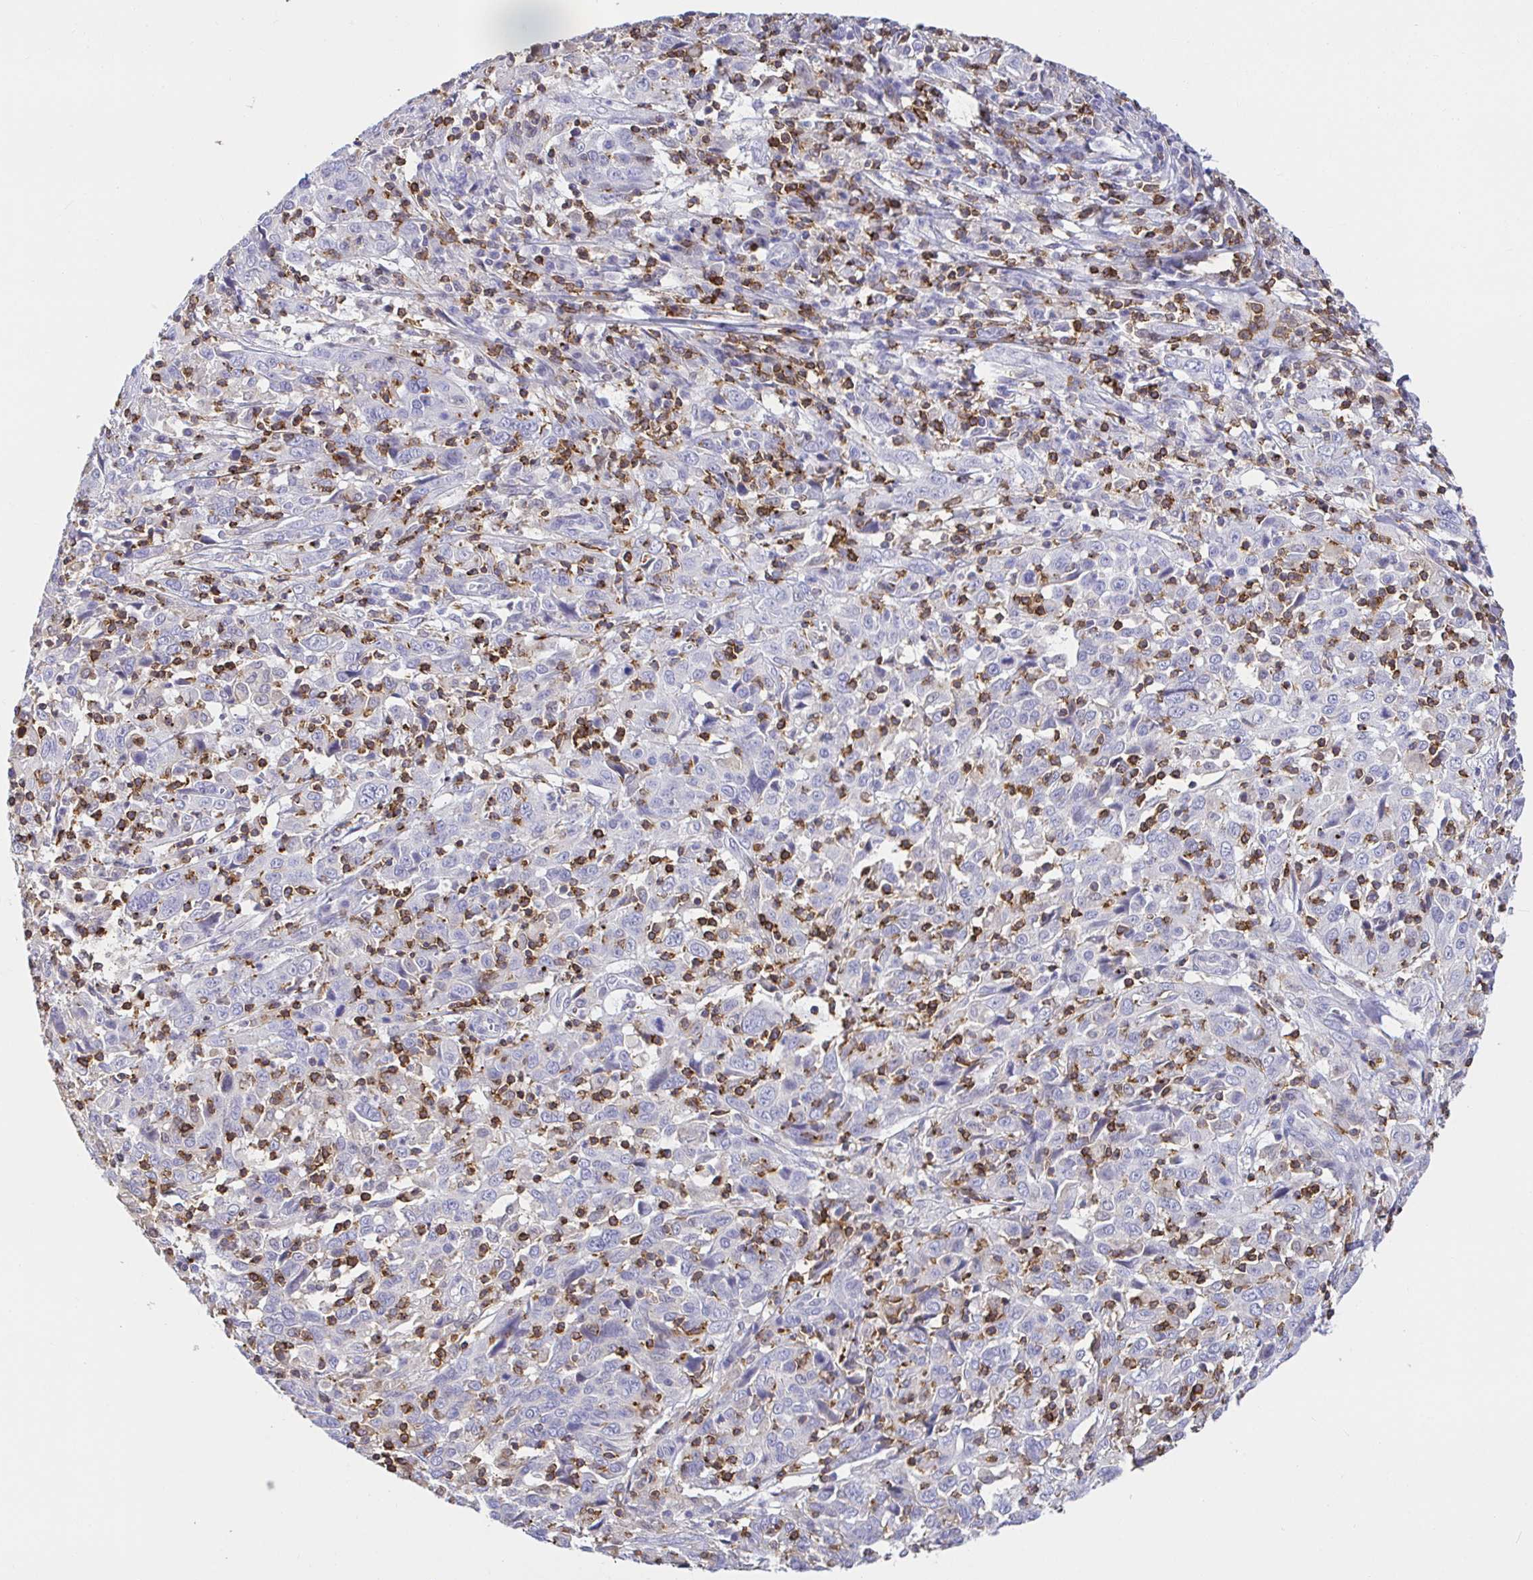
{"staining": {"intensity": "negative", "quantity": "none", "location": "none"}, "tissue": "cervical cancer", "cell_type": "Tumor cells", "image_type": "cancer", "snomed": [{"axis": "morphology", "description": "Squamous cell carcinoma, NOS"}, {"axis": "topography", "description": "Cervix"}], "caption": "The IHC micrograph has no significant expression in tumor cells of cervical cancer tissue. (DAB immunohistochemistry, high magnification).", "gene": "SKAP1", "patient": {"sex": "female", "age": 46}}